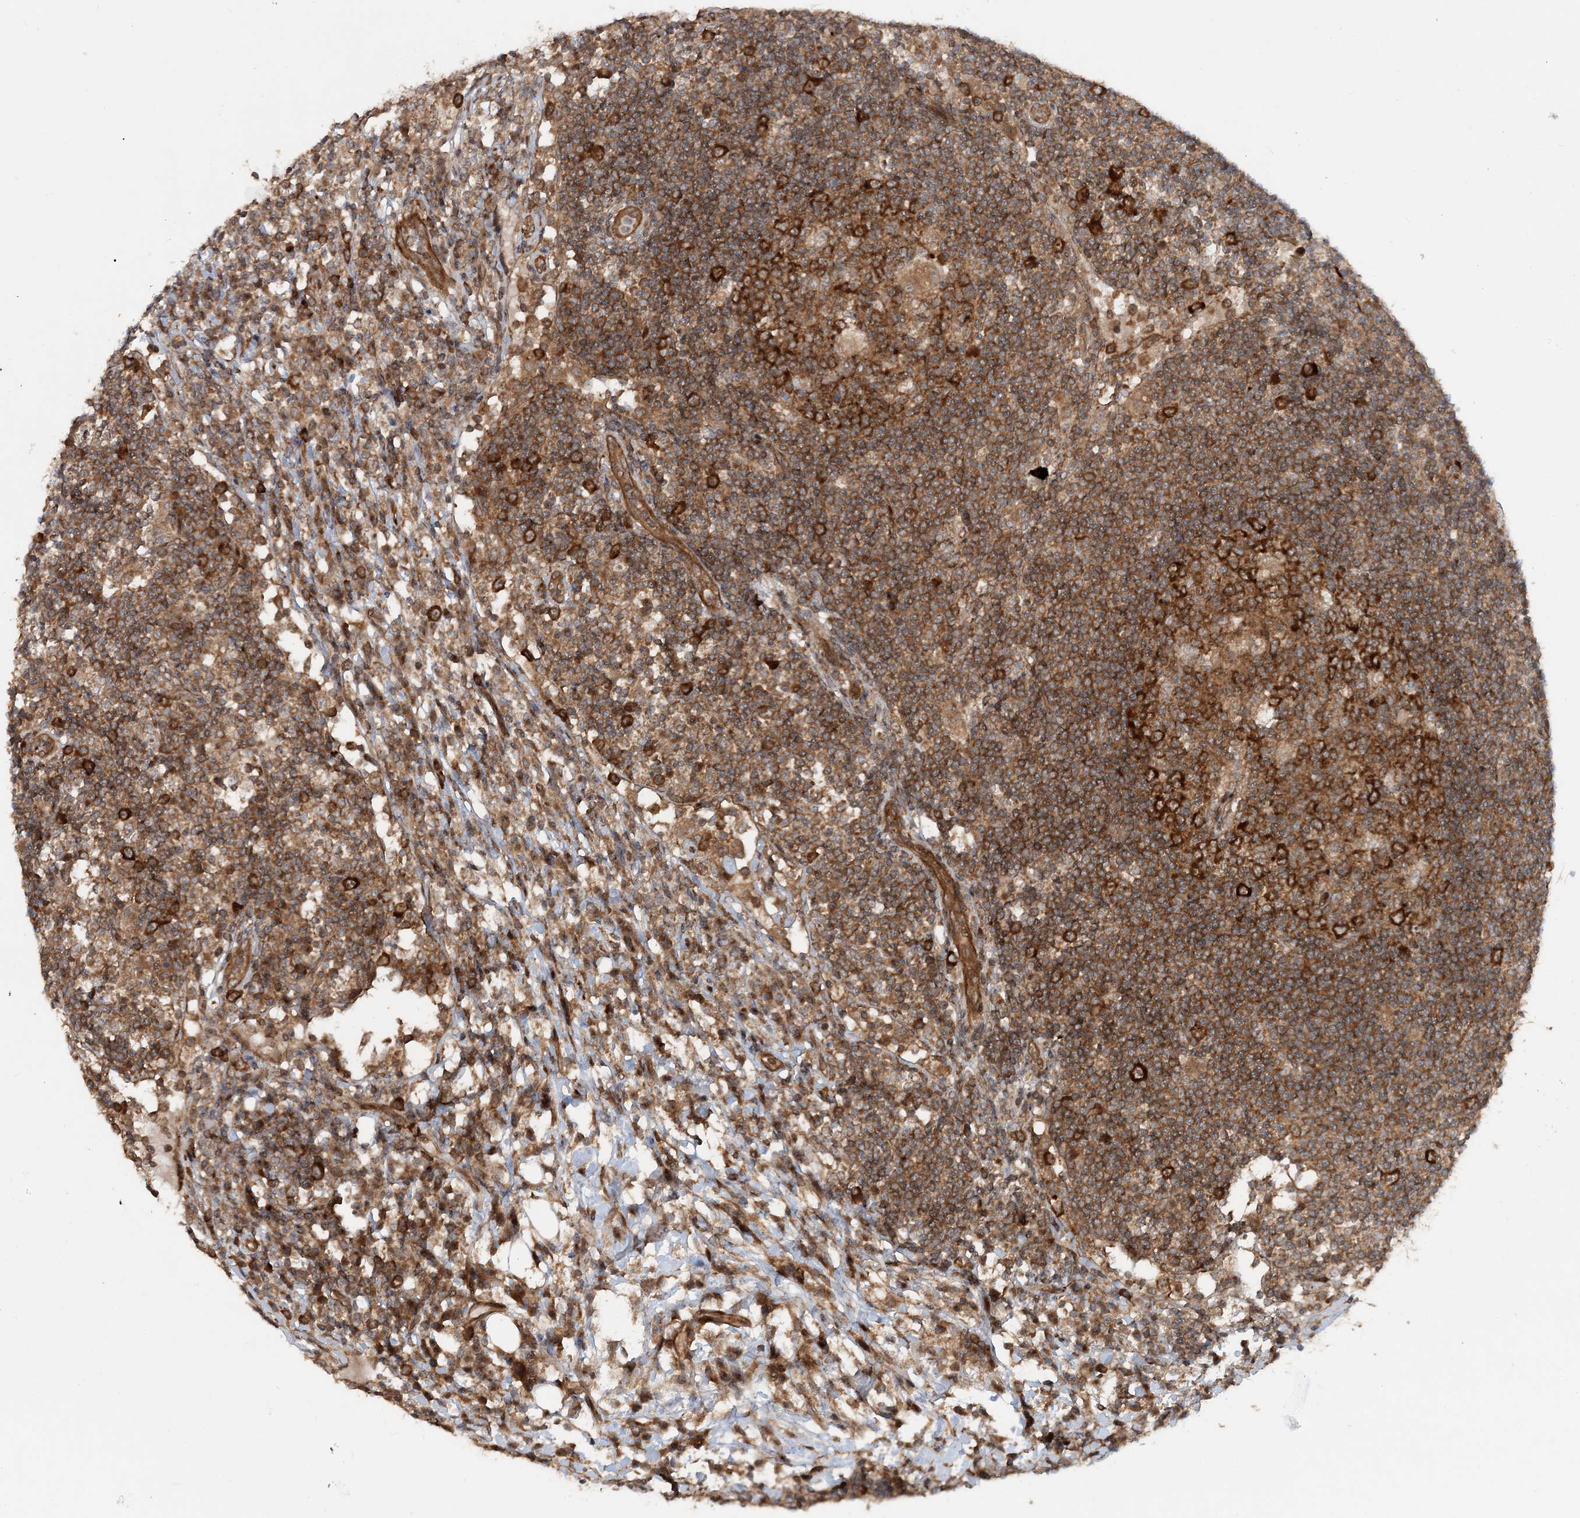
{"staining": {"intensity": "strong", "quantity": ">75%", "location": "cytoplasmic/membranous"}, "tissue": "lymph node", "cell_type": "Germinal center cells", "image_type": "normal", "snomed": [{"axis": "morphology", "description": "Normal tissue, NOS"}, {"axis": "topography", "description": "Lymph node"}], "caption": "Immunohistochemistry micrograph of normal human lymph node stained for a protein (brown), which exhibits high levels of strong cytoplasmic/membranous staining in approximately >75% of germinal center cells.", "gene": "GEMIN5", "patient": {"sex": "female", "age": 53}}